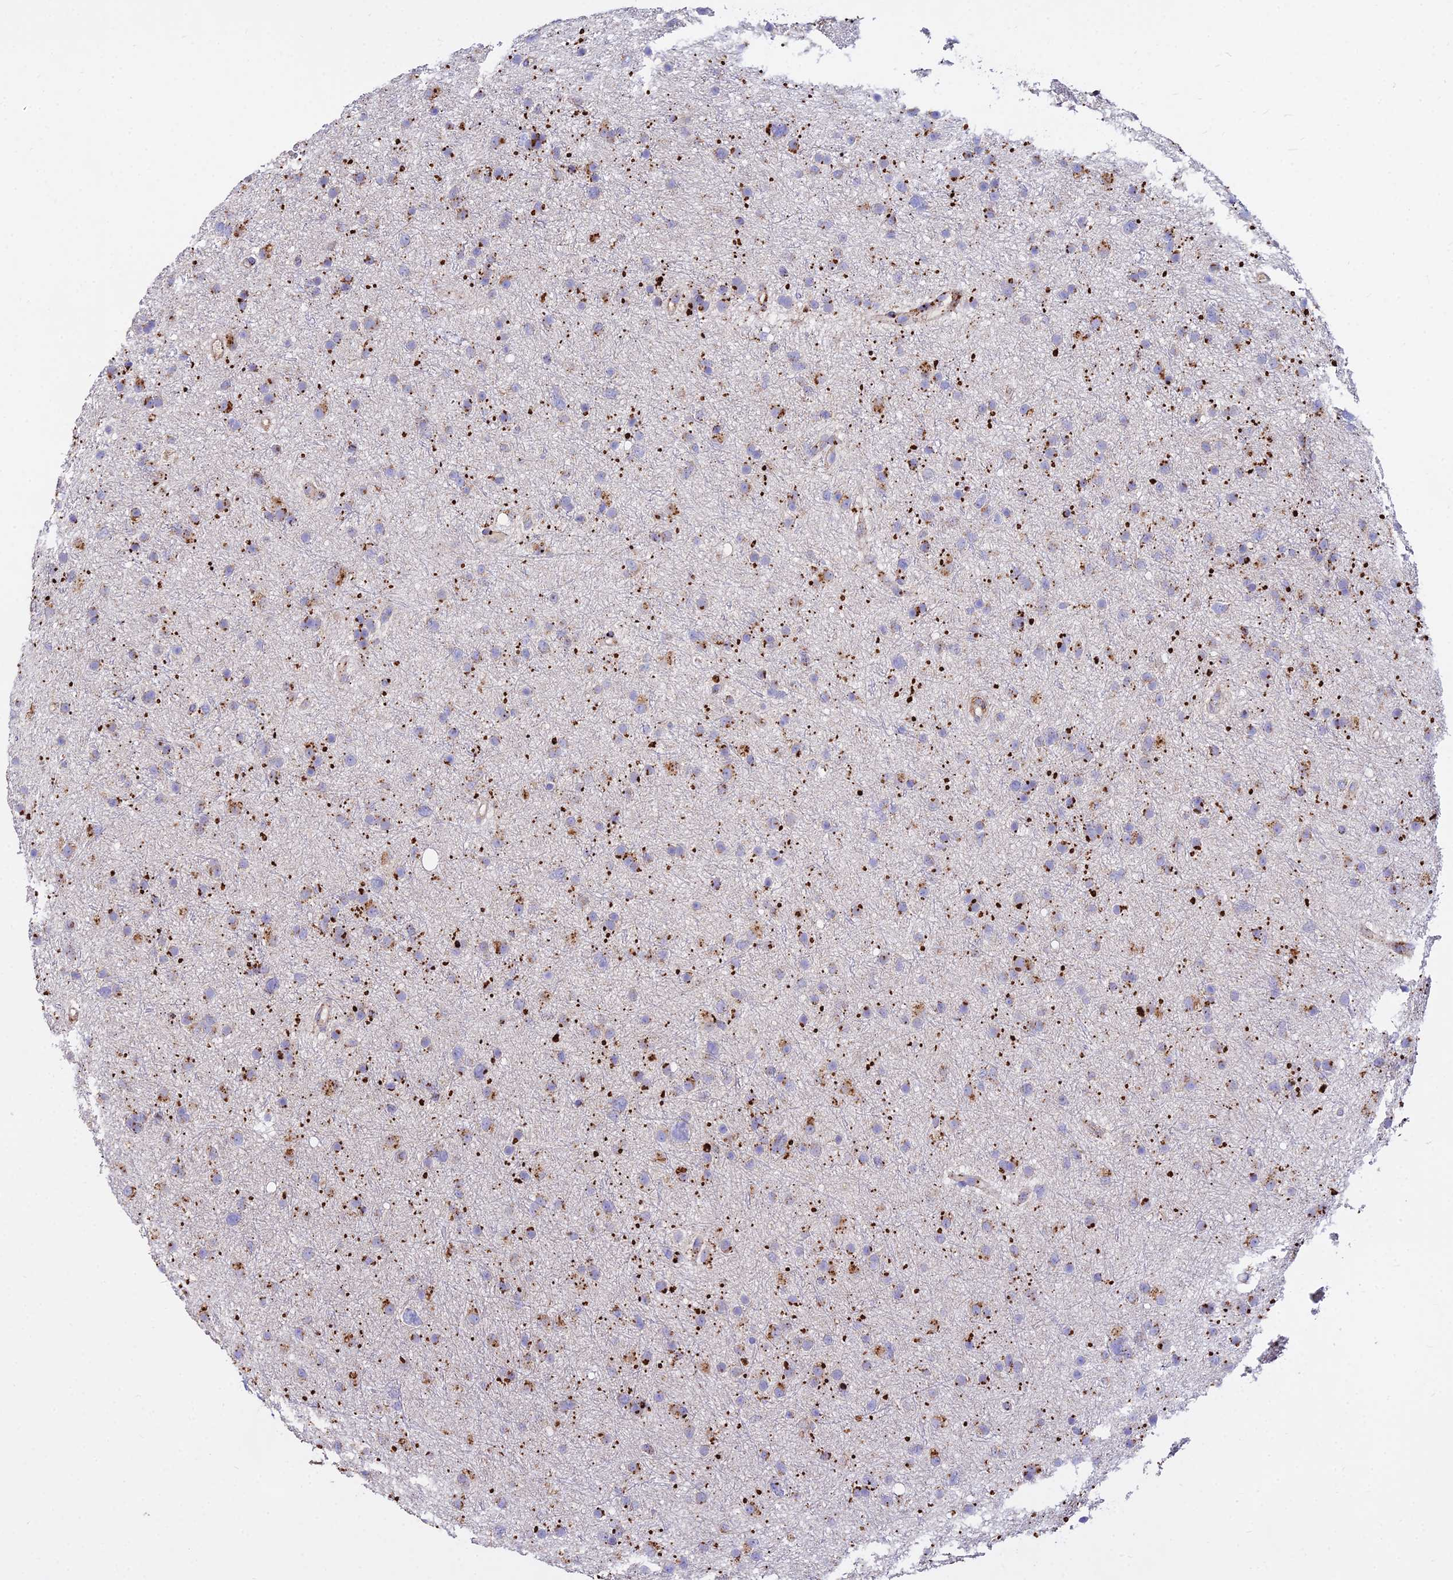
{"staining": {"intensity": "moderate", "quantity": "25%-75%", "location": "cytoplasmic/membranous"}, "tissue": "glioma", "cell_type": "Tumor cells", "image_type": "cancer", "snomed": [{"axis": "morphology", "description": "Glioma, malignant, Low grade"}, {"axis": "topography", "description": "Cerebral cortex"}], "caption": "Protein expression analysis of human glioma reveals moderate cytoplasmic/membranous positivity in about 25%-75% of tumor cells. The staining is performed using DAB brown chromogen to label protein expression. The nuclei are counter-stained blue using hematoxylin.", "gene": "PNLIPRP3", "patient": {"sex": "female", "age": 39}}